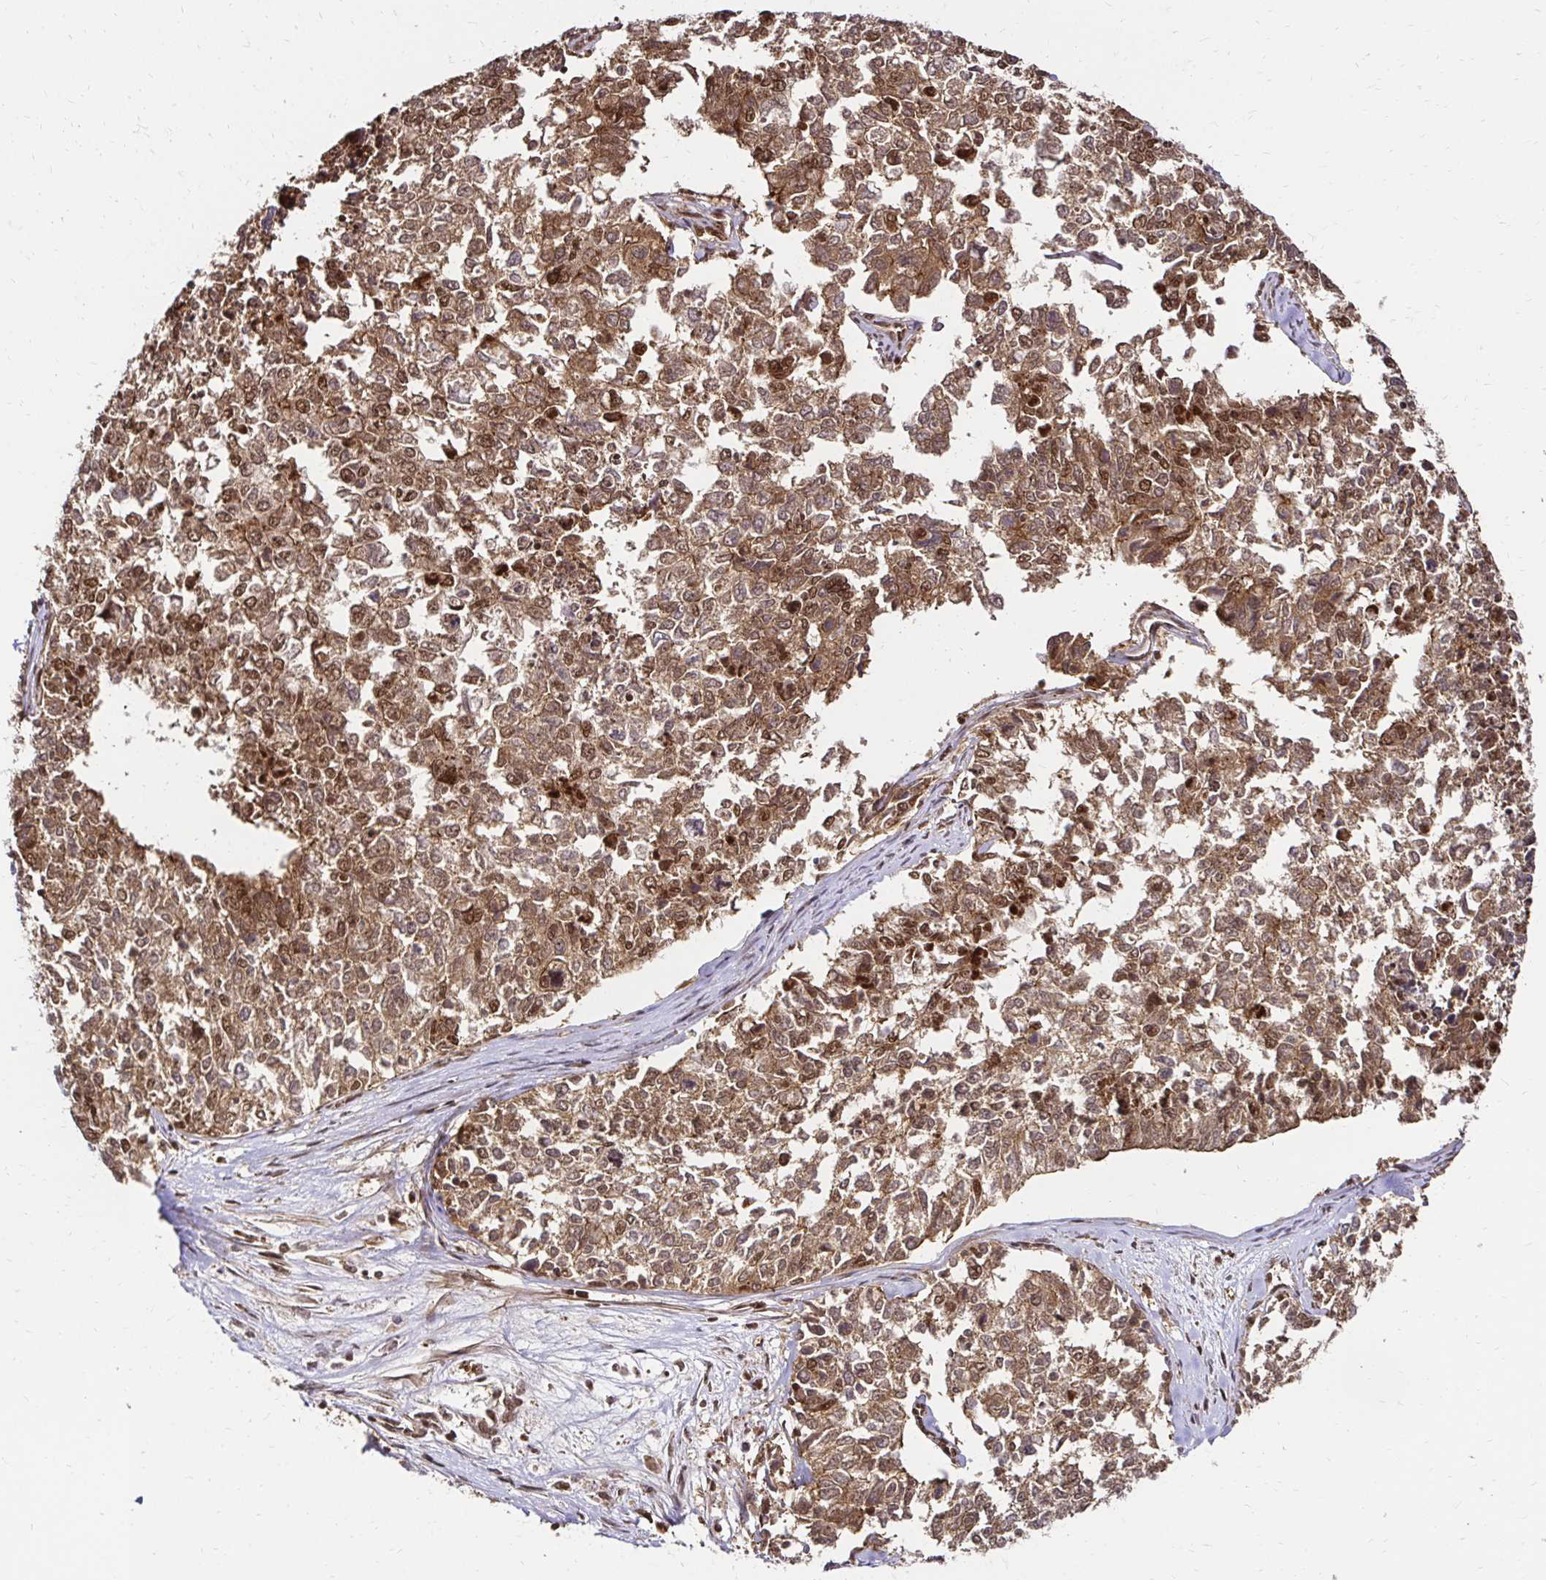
{"staining": {"intensity": "moderate", "quantity": ">75%", "location": "cytoplasmic/membranous,nuclear"}, "tissue": "cervical cancer", "cell_type": "Tumor cells", "image_type": "cancer", "snomed": [{"axis": "morphology", "description": "Adenocarcinoma, NOS"}, {"axis": "topography", "description": "Cervix"}], "caption": "A photomicrograph showing moderate cytoplasmic/membranous and nuclear staining in about >75% of tumor cells in cervical cancer, as visualized by brown immunohistochemical staining.", "gene": "GLYR1", "patient": {"sex": "female", "age": 63}}